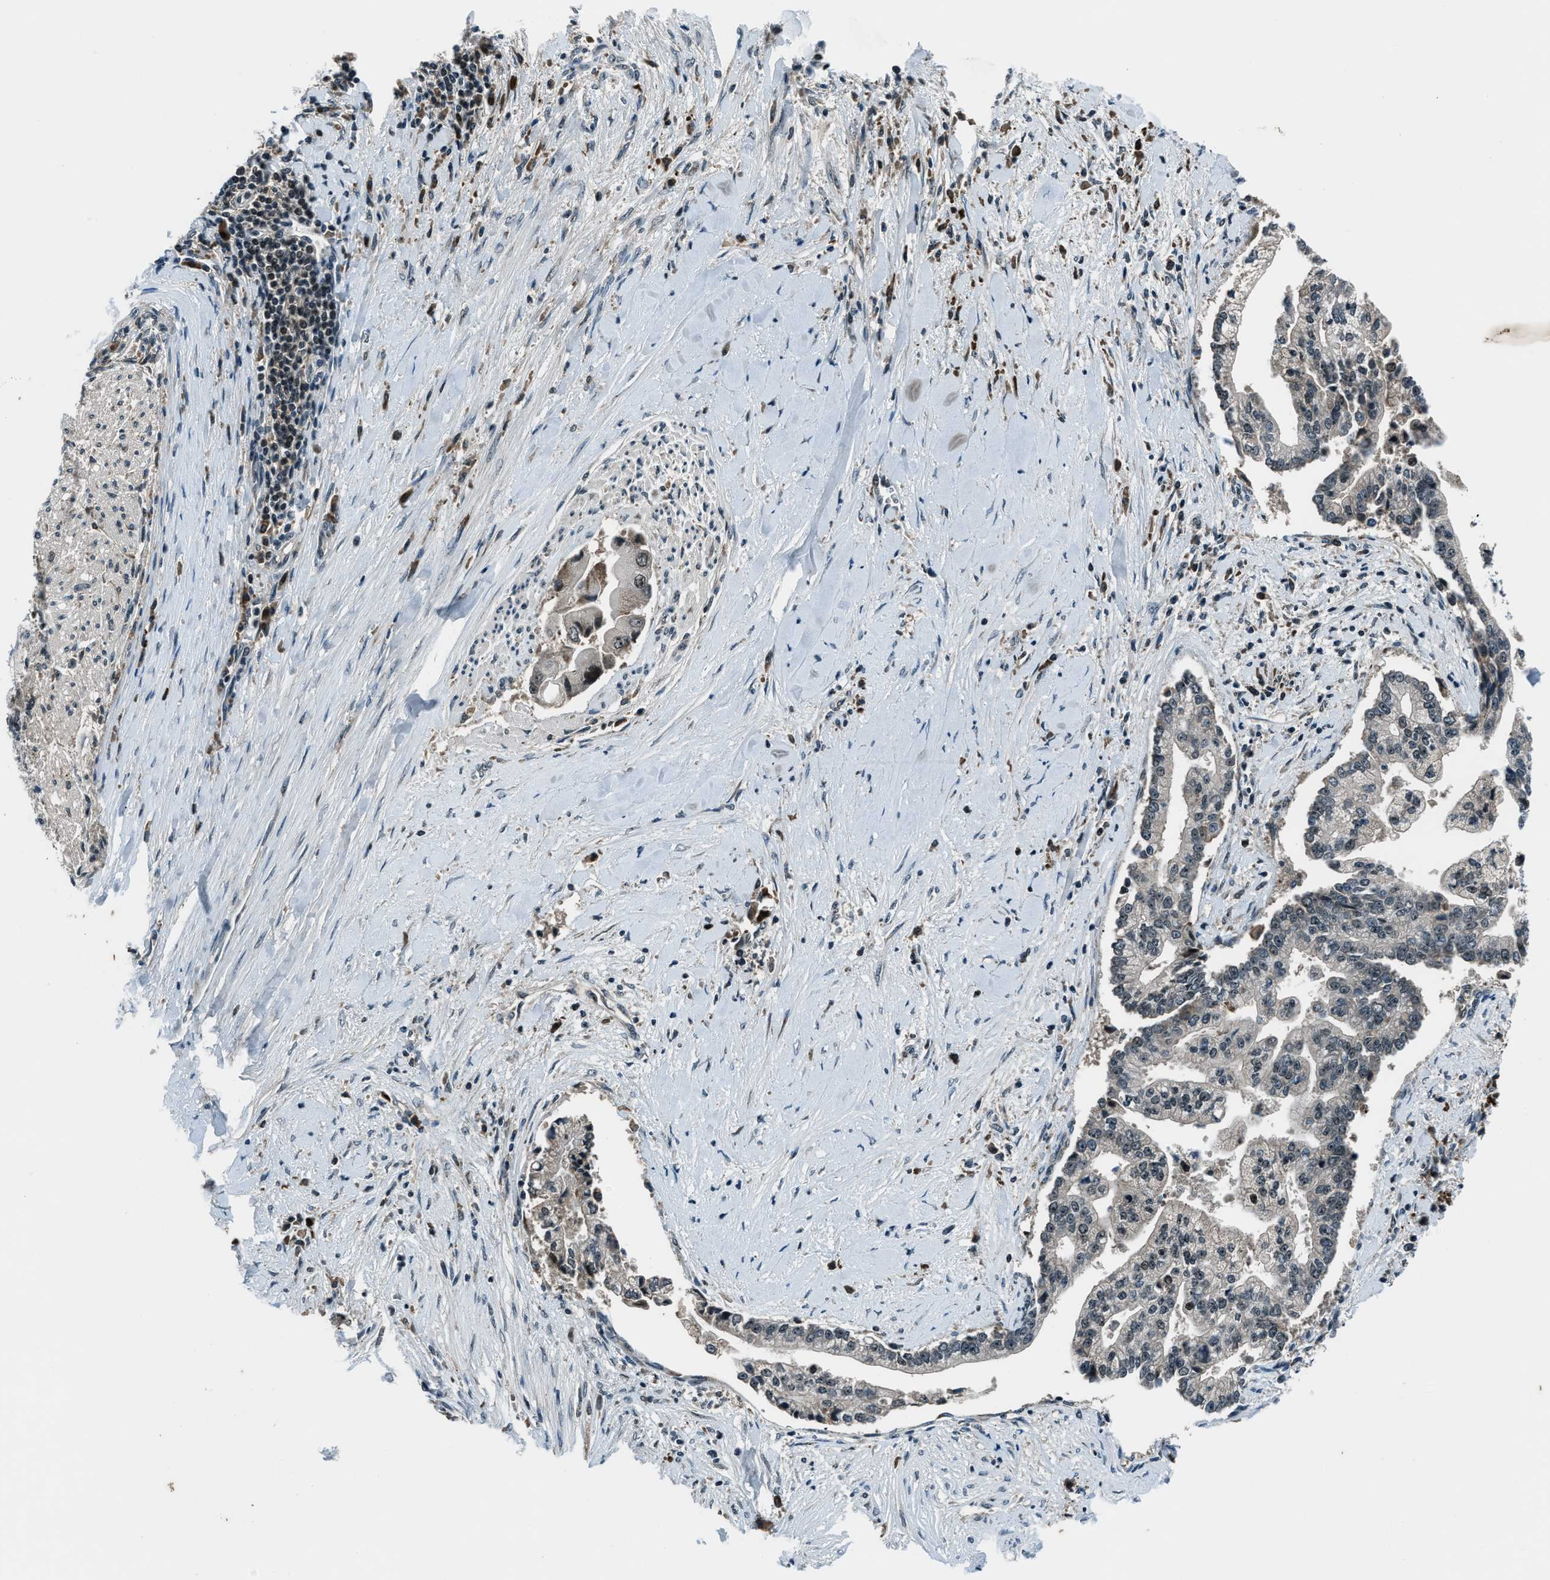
{"staining": {"intensity": "weak", "quantity": "<25%", "location": "nuclear"}, "tissue": "liver cancer", "cell_type": "Tumor cells", "image_type": "cancer", "snomed": [{"axis": "morphology", "description": "Cholangiocarcinoma"}, {"axis": "topography", "description": "Liver"}], "caption": "Immunohistochemistry (IHC) histopathology image of neoplastic tissue: human liver cancer stained with DAB (3,3'-diaminobenzidine) reveals no significant protein expression in tumor cells.", "gene": "ACTL9", "patient": {"sex": "male", "age": 50}}